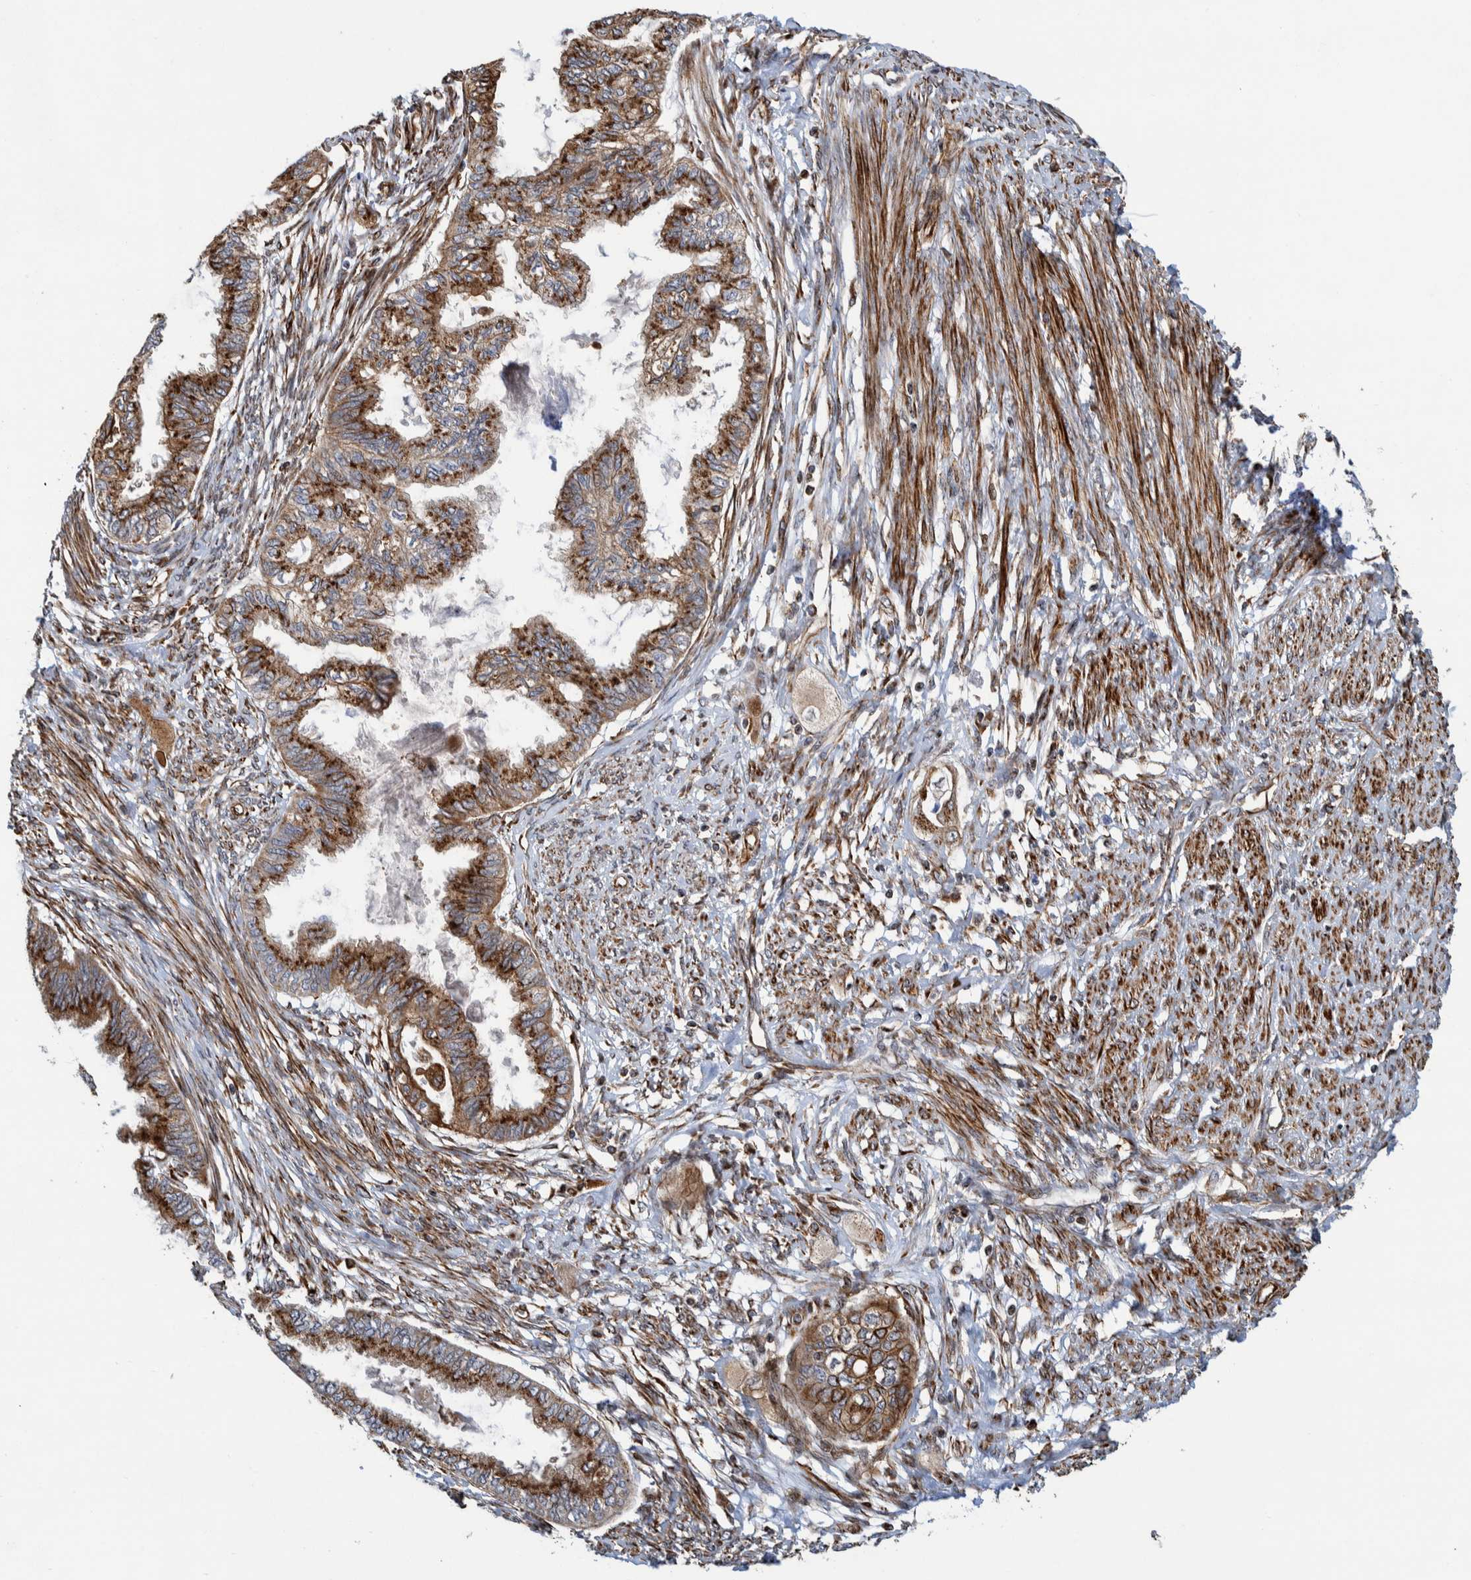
{"staining": {"intensity": "strong", "quantity": ">75%", "location": "cytoplasmic/membranous"}, "tissue": "cervical cancer", "cell_type": "Tumor cells", "image_type": "cancer", "snomed": [{"axis": "morphology", "description": "Normal tissue, NOS"}, {"axis": "morphology", "description": "Adenocarcinoma, NOS"}, {"axis": "topography", "description": "Cervix"}, {"axis": "topography", "description": "Endometrium"}], "caption": "Cervical cancer (adenocarcinoma) stained for a protein (brown) displays strong cytoplasmic/membranous positive positivity in approximately >75% of tumor cells.", "gene": "CCDC57", "patient": {"sex": "female", "age": 86}}